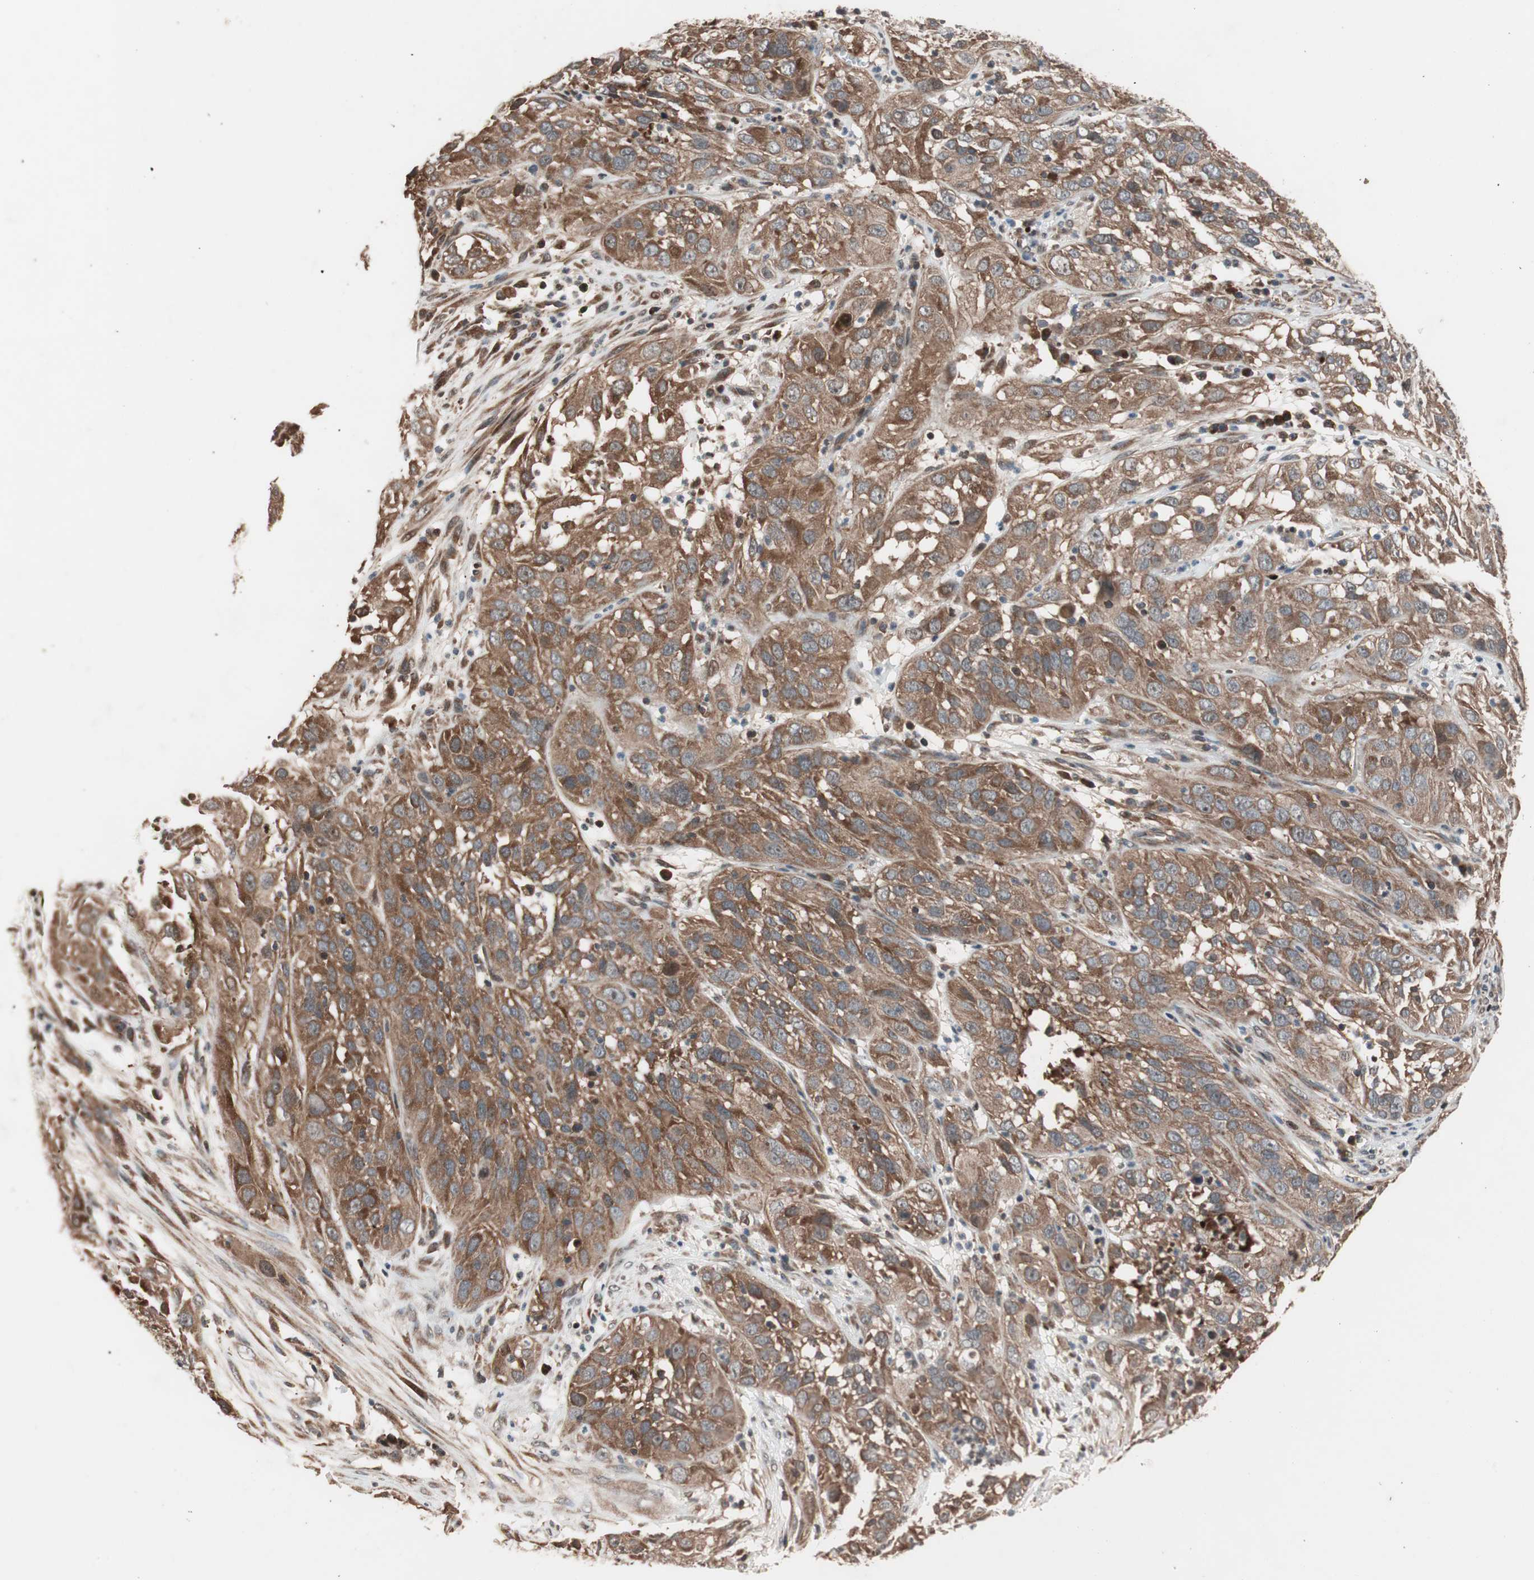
{"staining": {"intensity": "moderate", "quantity": ">75%", "location": "cytoplasmic/membranous"}, "tissue": "cervical cancer", "cell_type": "Tumor cells", "image_type": "cancer", "snomed": [{"axis": "morphology", "description": "Squamous cell carcinoma, NOS"}, {"axis": "topography", "description": "Cervix"}], "caption": "This micrograph reveals cervical cancer stained with immunohistochemistry to label a protein in brown. The cytoplasmic/membranous of tumor cells show moderate positivity for the protein. Nuclei are counter-stained blue.", "gene": "NF2", "patient": {"sex": "female", "age": 32}}